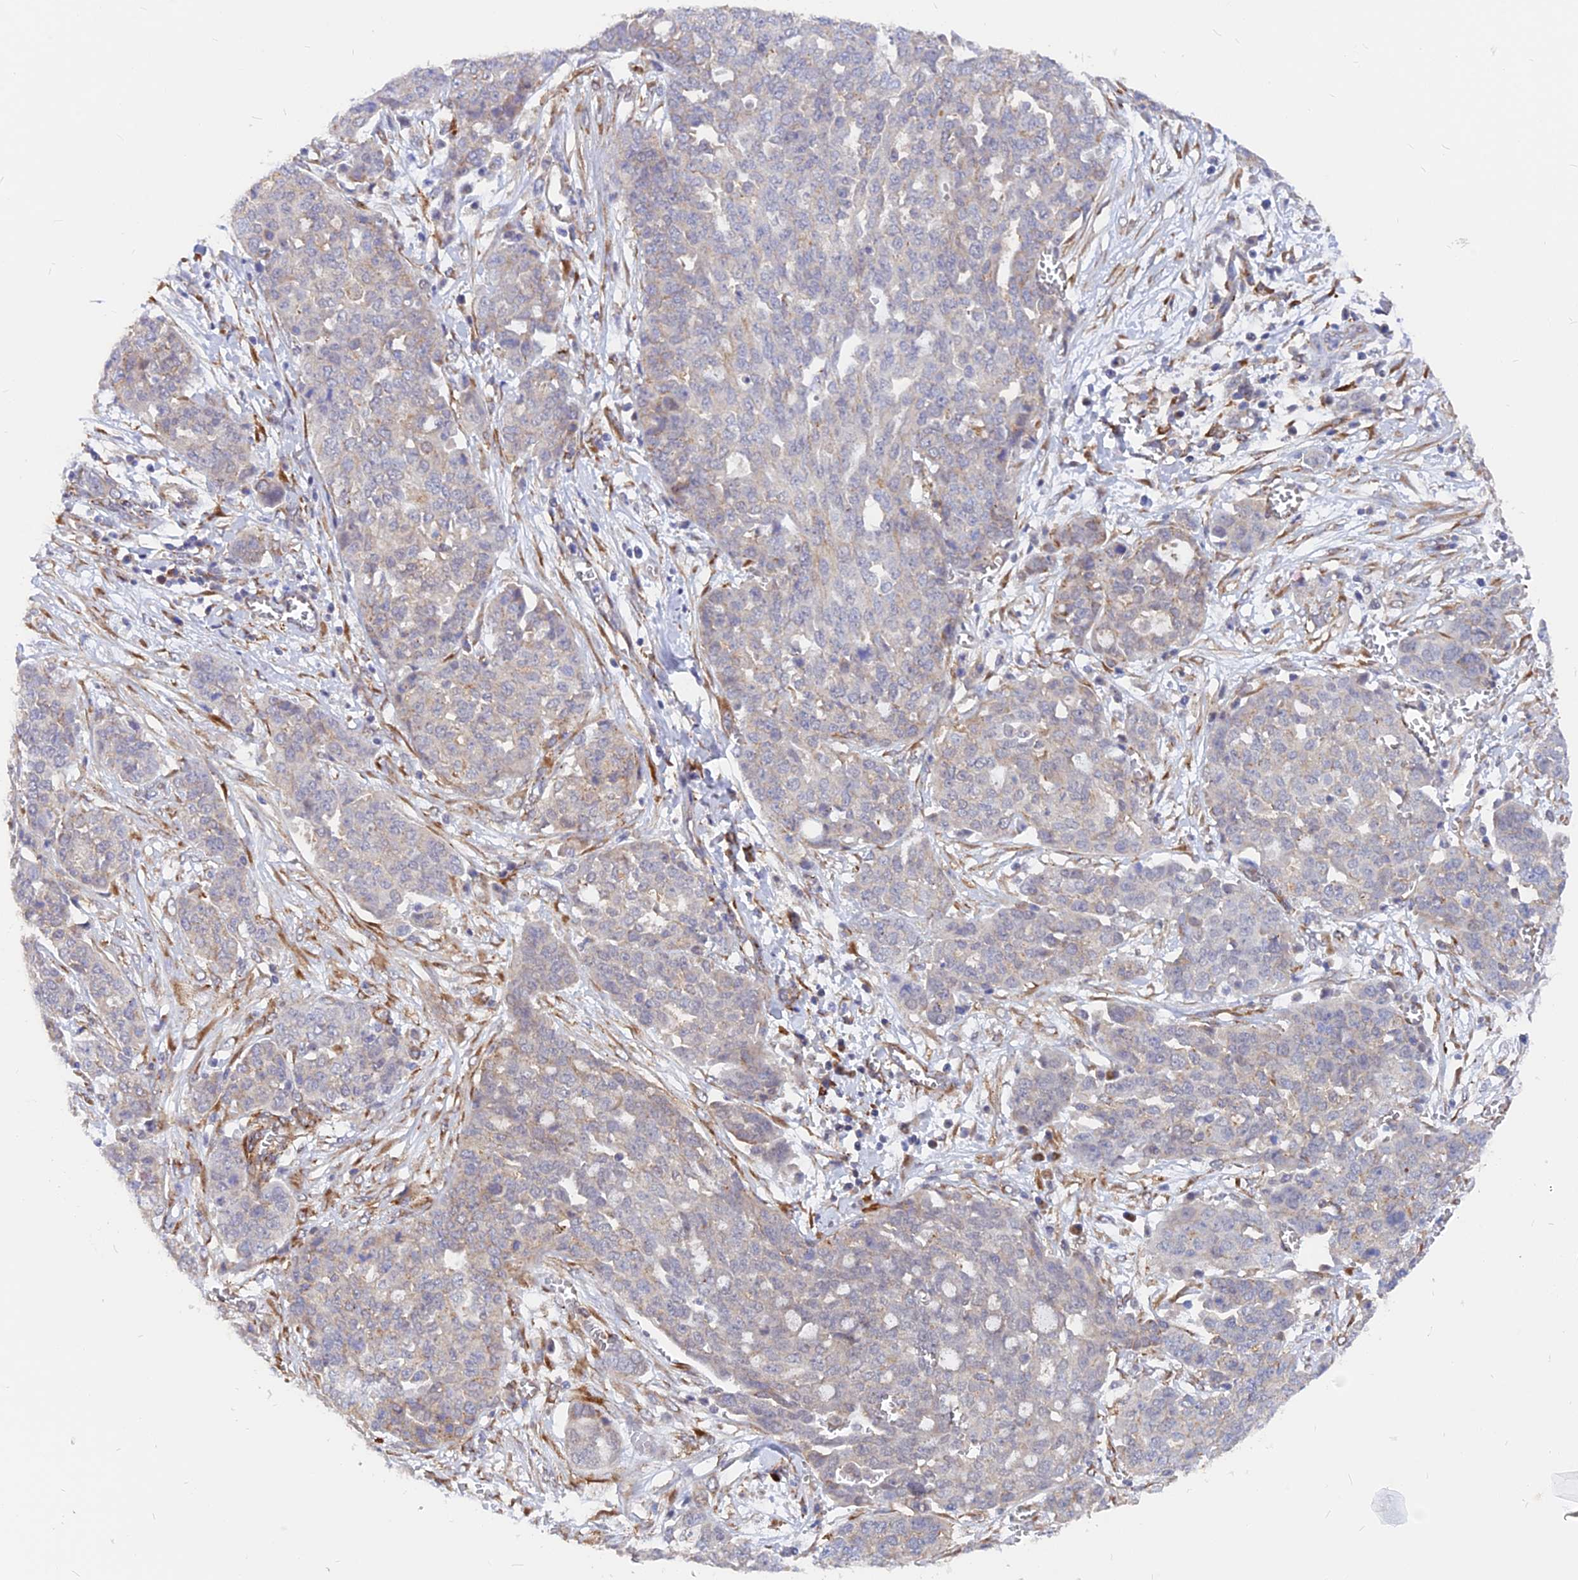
{"staining": {"intensity": "negative", "quantity": "none", "location": "none"}, "tissue": "ovarian cancer", "cell_type": "Tumor cells", "image_type": "cancer", "snomed": [{"axis": "morphology", "description": "Cystadenocarcinoma, serous, NOS"}, {"axis": "topography", "description": "Soft tissue"}, {"axis": "topography", "description": "Ovary"}], "caption": "Photomicrograph shows no significant protein expression in tumor cells of ovarian cancer.", "gene": "VSTM2L", "patient": {"sex": "female", "age": 57}}